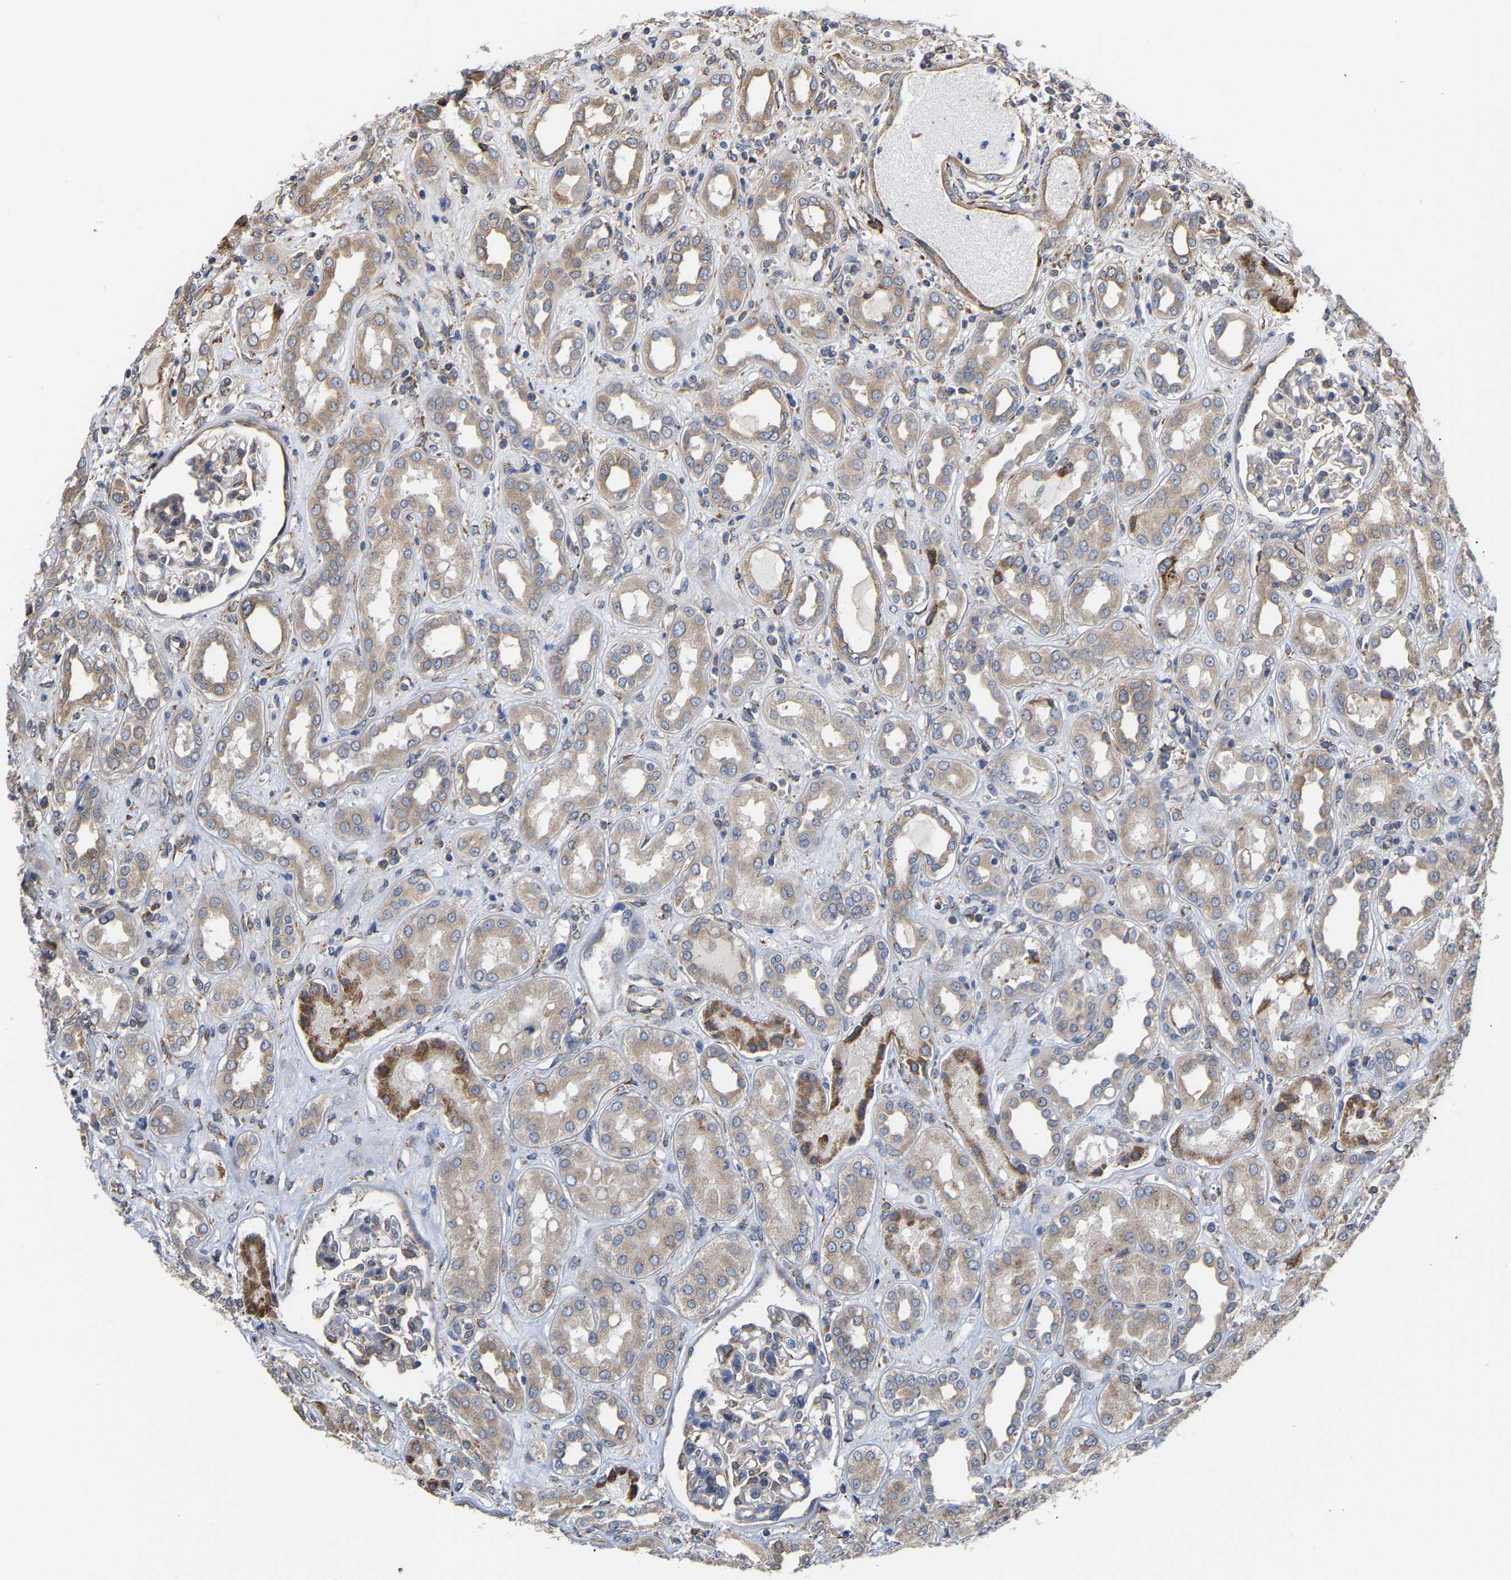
{"staining": {"intensity": "moderate", "quantity": "<25%", "location": "cytoplasmic/membranous"}, "tissue": "kidney", "cell_type": "Cells in glomeruli", "image_type": "normal", "snomed": [{"axis": "morphology", "description": "Normal tissue, NOS"}, {"axis": "topography", "description": "Kidney"}], "caption": "Immunohistochemistry (DAB (3,3'-diaminobenzidine)) staining of benign human kidney shows moderate cytoplasmic/membranous protein expression in approximately <25% of cells in glomeruli. Using DAB (3,3'-diaminobenzidine) (brown) and hematoxylin (blue) stains, captured at high magnification using brightfield microscopy.", "gene": "ARAP1", "patient": {"sex": "male", "age": 59}}